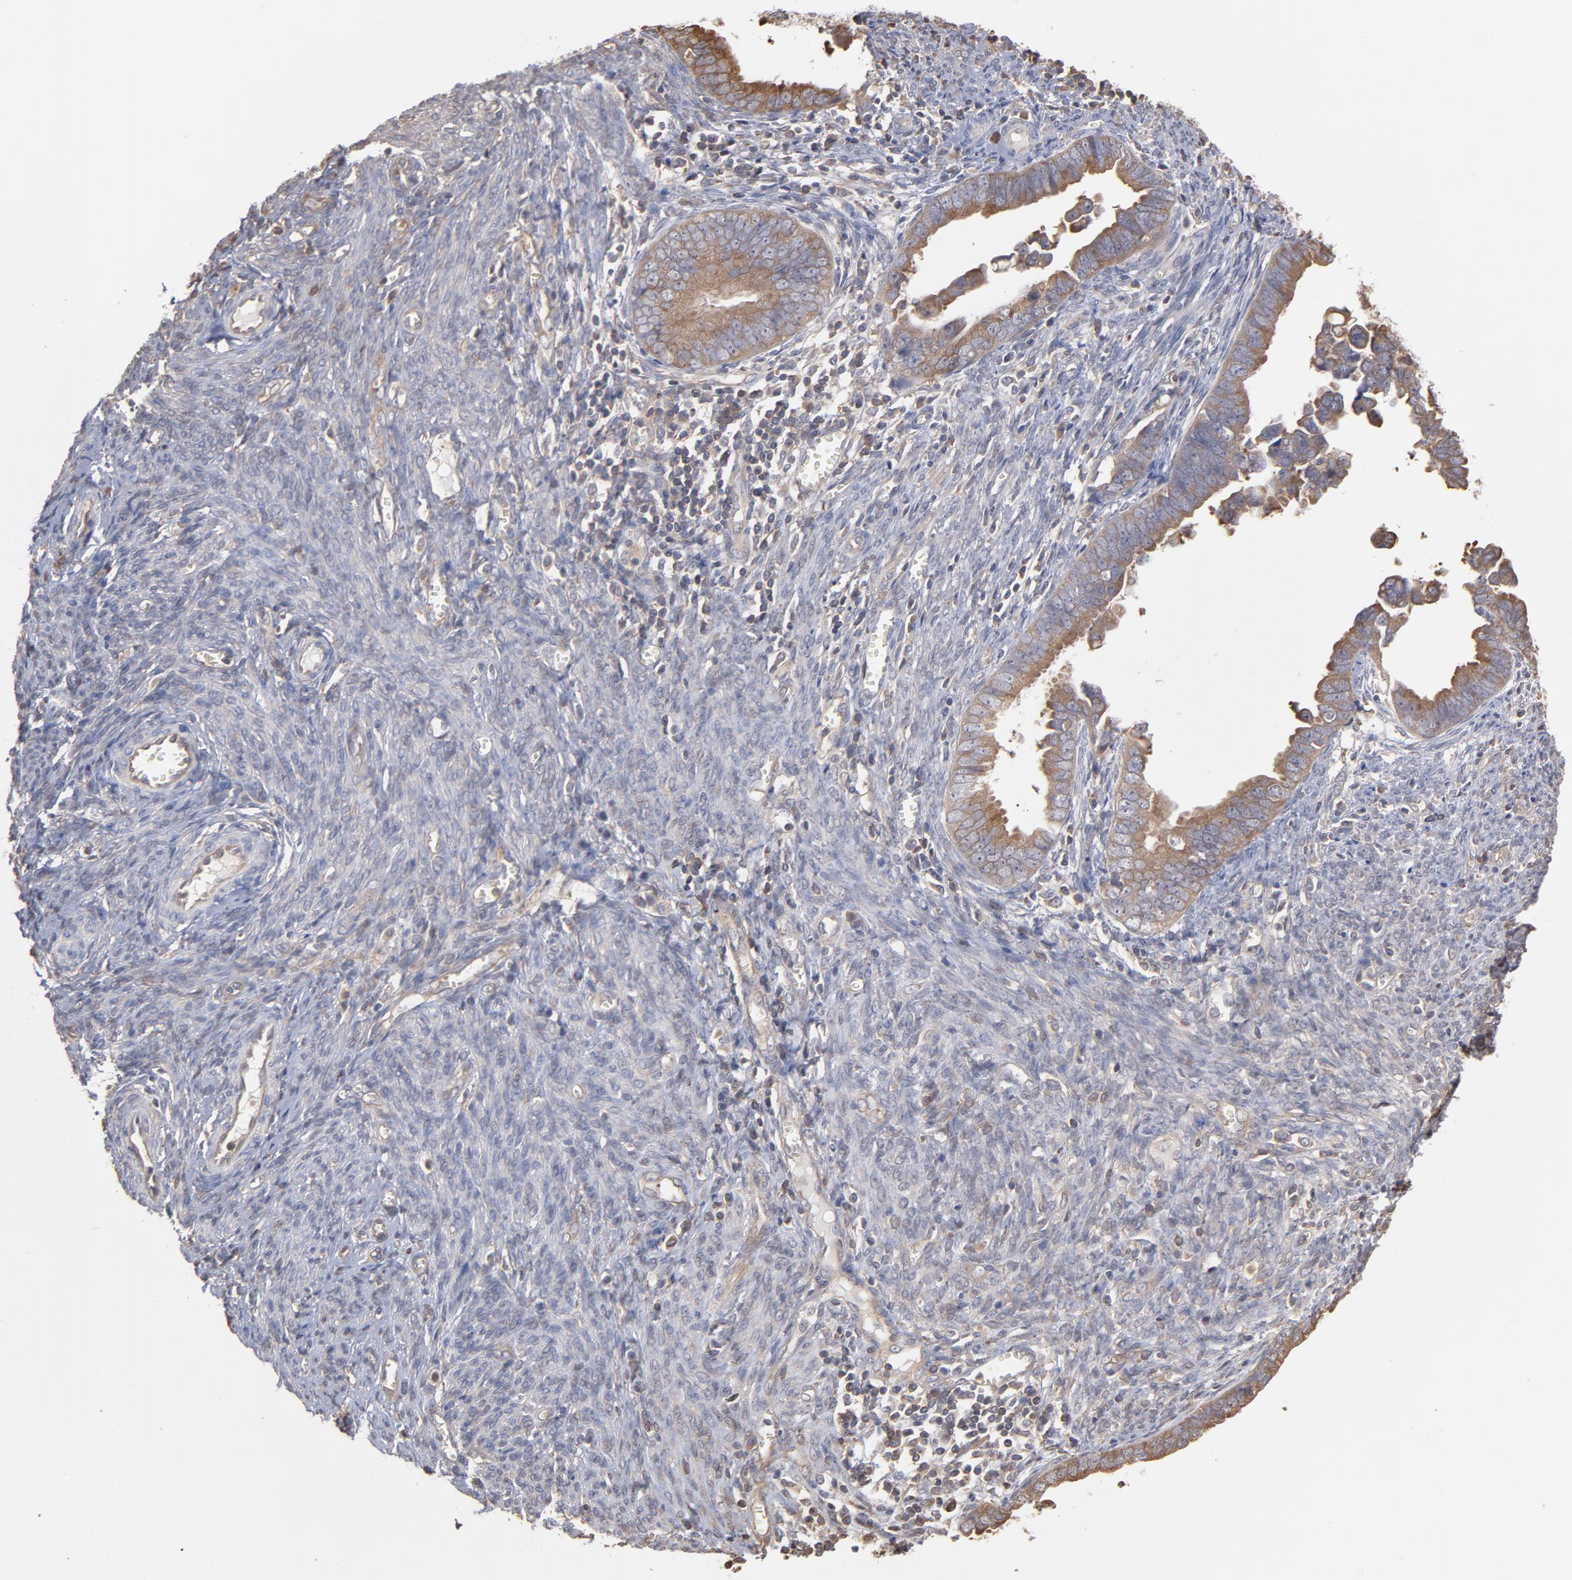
{"staining": {"intensity": "moderate", "quantity": "25%-75%", "location": "cytoplasmic/membranous"}, "tissue": "endometrial cancer", "cell_type": "Tumor cells", "image_type": "cancer", "snomed": [{"axis": "morphology", "description": "Adenocarcinoma, NOS"}, {"axis": "topography", "description": "Endometrium"}], "caption": "Tumor cells reveal medium levels of moderate cytoplasmic/membranous staining in about 25%-75% of cells in endometrial cancer. (Stains: DAB in brown, nuclei in blue, Microscopy: brightfield microscopy at high magnification).", "gene": "MAP2K2", "patient": {"sex": "female", "age": 75}}